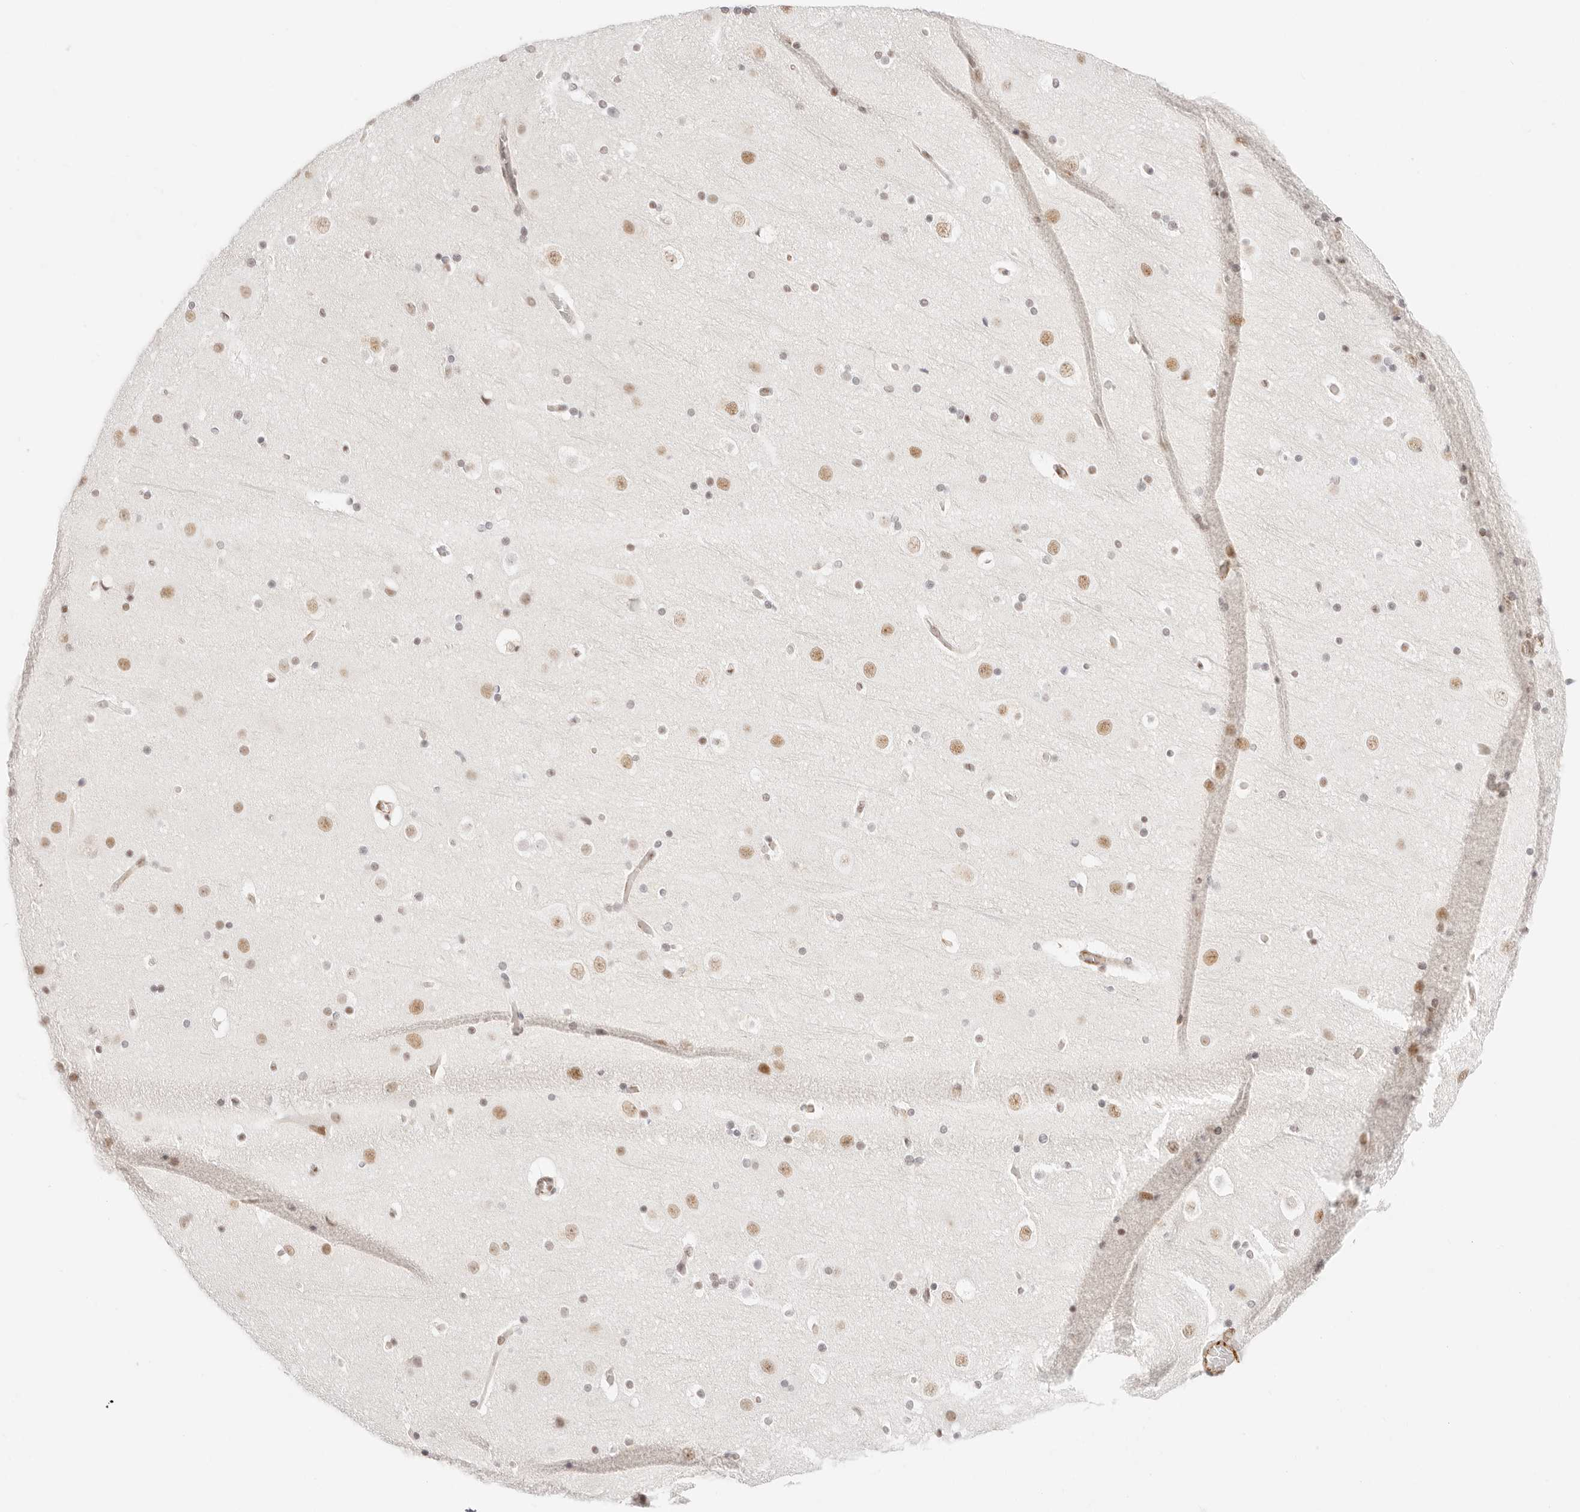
{"staining": {"intensity": "weak", "quantity": ">75%", "location": "cytoplasmic/membranous"}, "tissue": "cerebral cortex", "cell_type": "Endothelial cells", "image_type": "normal", "snomed": [{"axis": "morphology", "description": "Normal tissue, NOS"}, {"axis": "topography", "description": "Cerebral cortex"}], "caption": "Immunohistochemistry (IHC) photomicrograph of normal human cerebral cortex stained for a protein (brown), which exhibits low levels of weak cytoplasmic/membranous staining in about >75% of endothelial cells.", "gene": "ZC3H11A", "patient": {"sex": "male", "age": 57}}